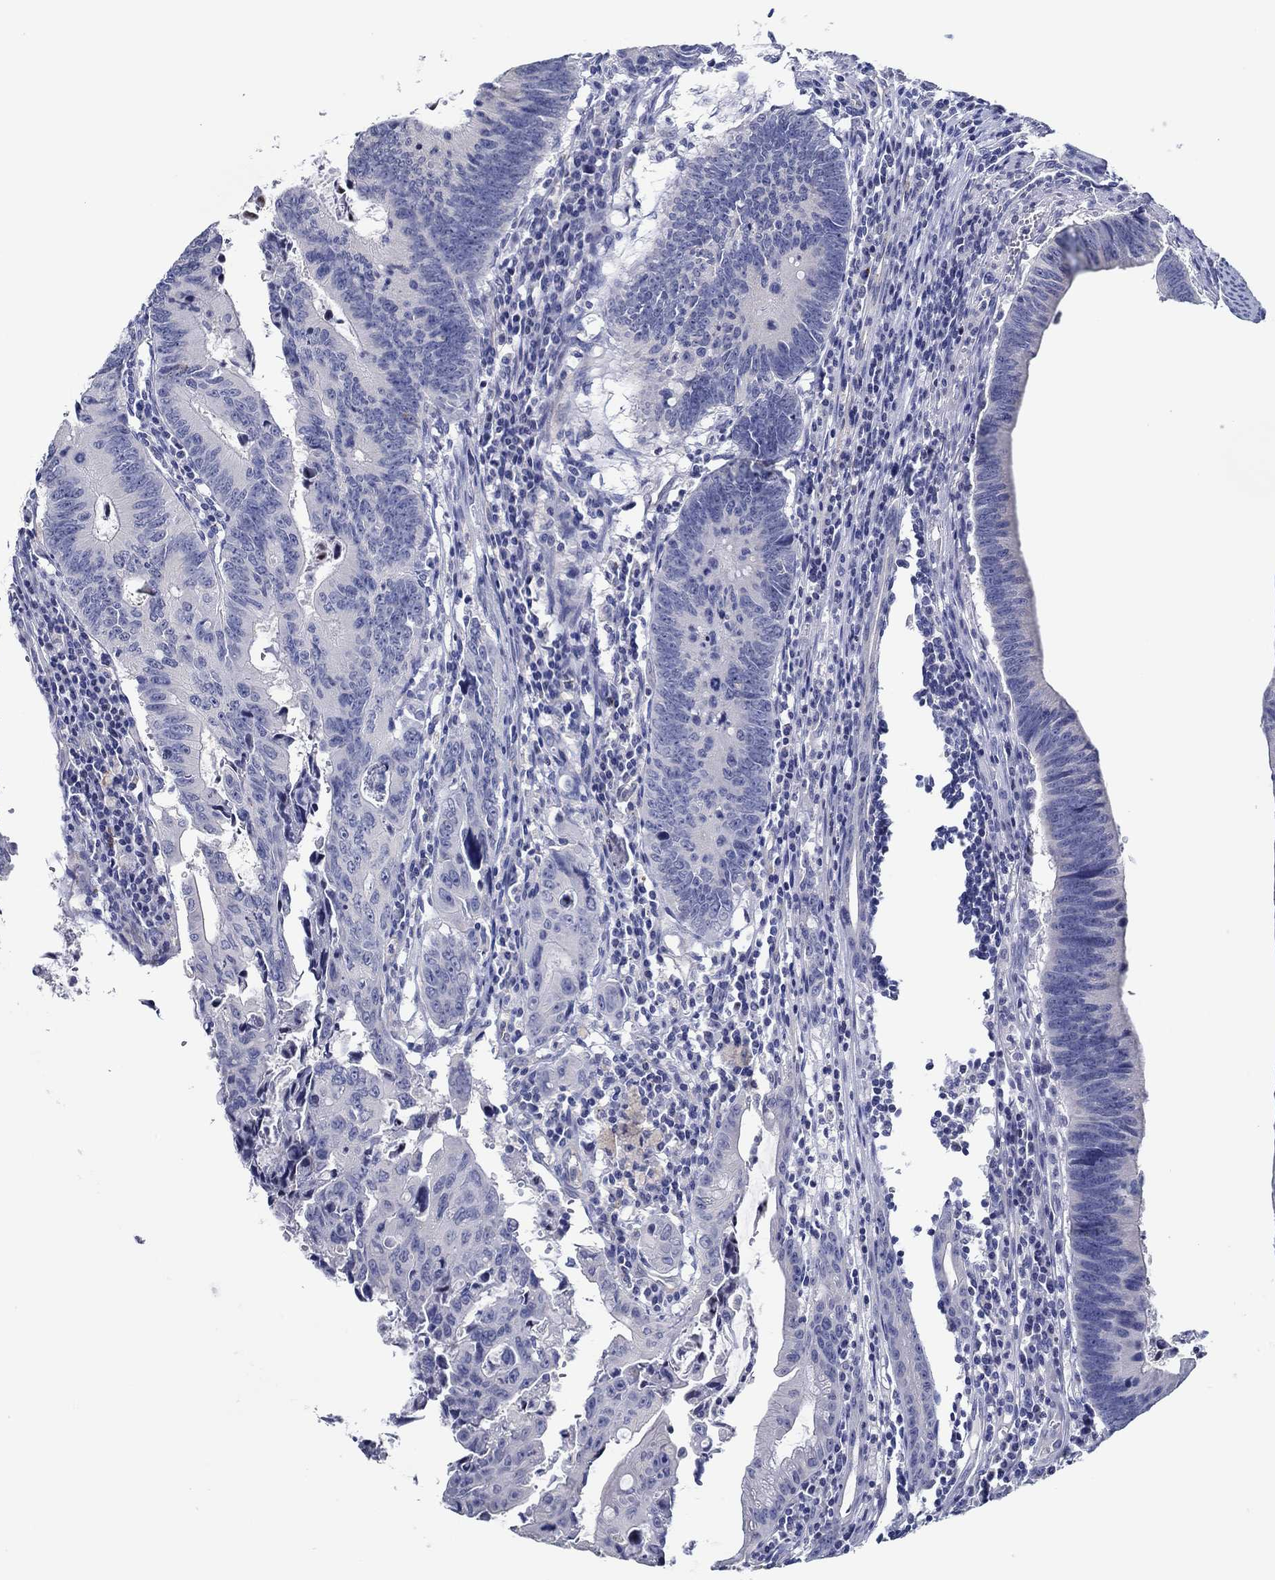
{"staining": {"intensity": "negative", "quantity": "none", "location": "none"}, "tissue": "colorectal cancer", "cell_type": "Tumor cells", "image_type": "cancer", "snomed": [{"axis": "morphology", "description": "Adenocarcinoma, NOS"}, {"axis": "topography", "description": "Colon"}], "caption": "An IHC micrograph of colorectal adenocarcinoma is shown. There is no staining in tumor cells of colorectal adenocarcinoma.", "gene": "GJA5", "patient": {"sex": "female", "age": 87}}